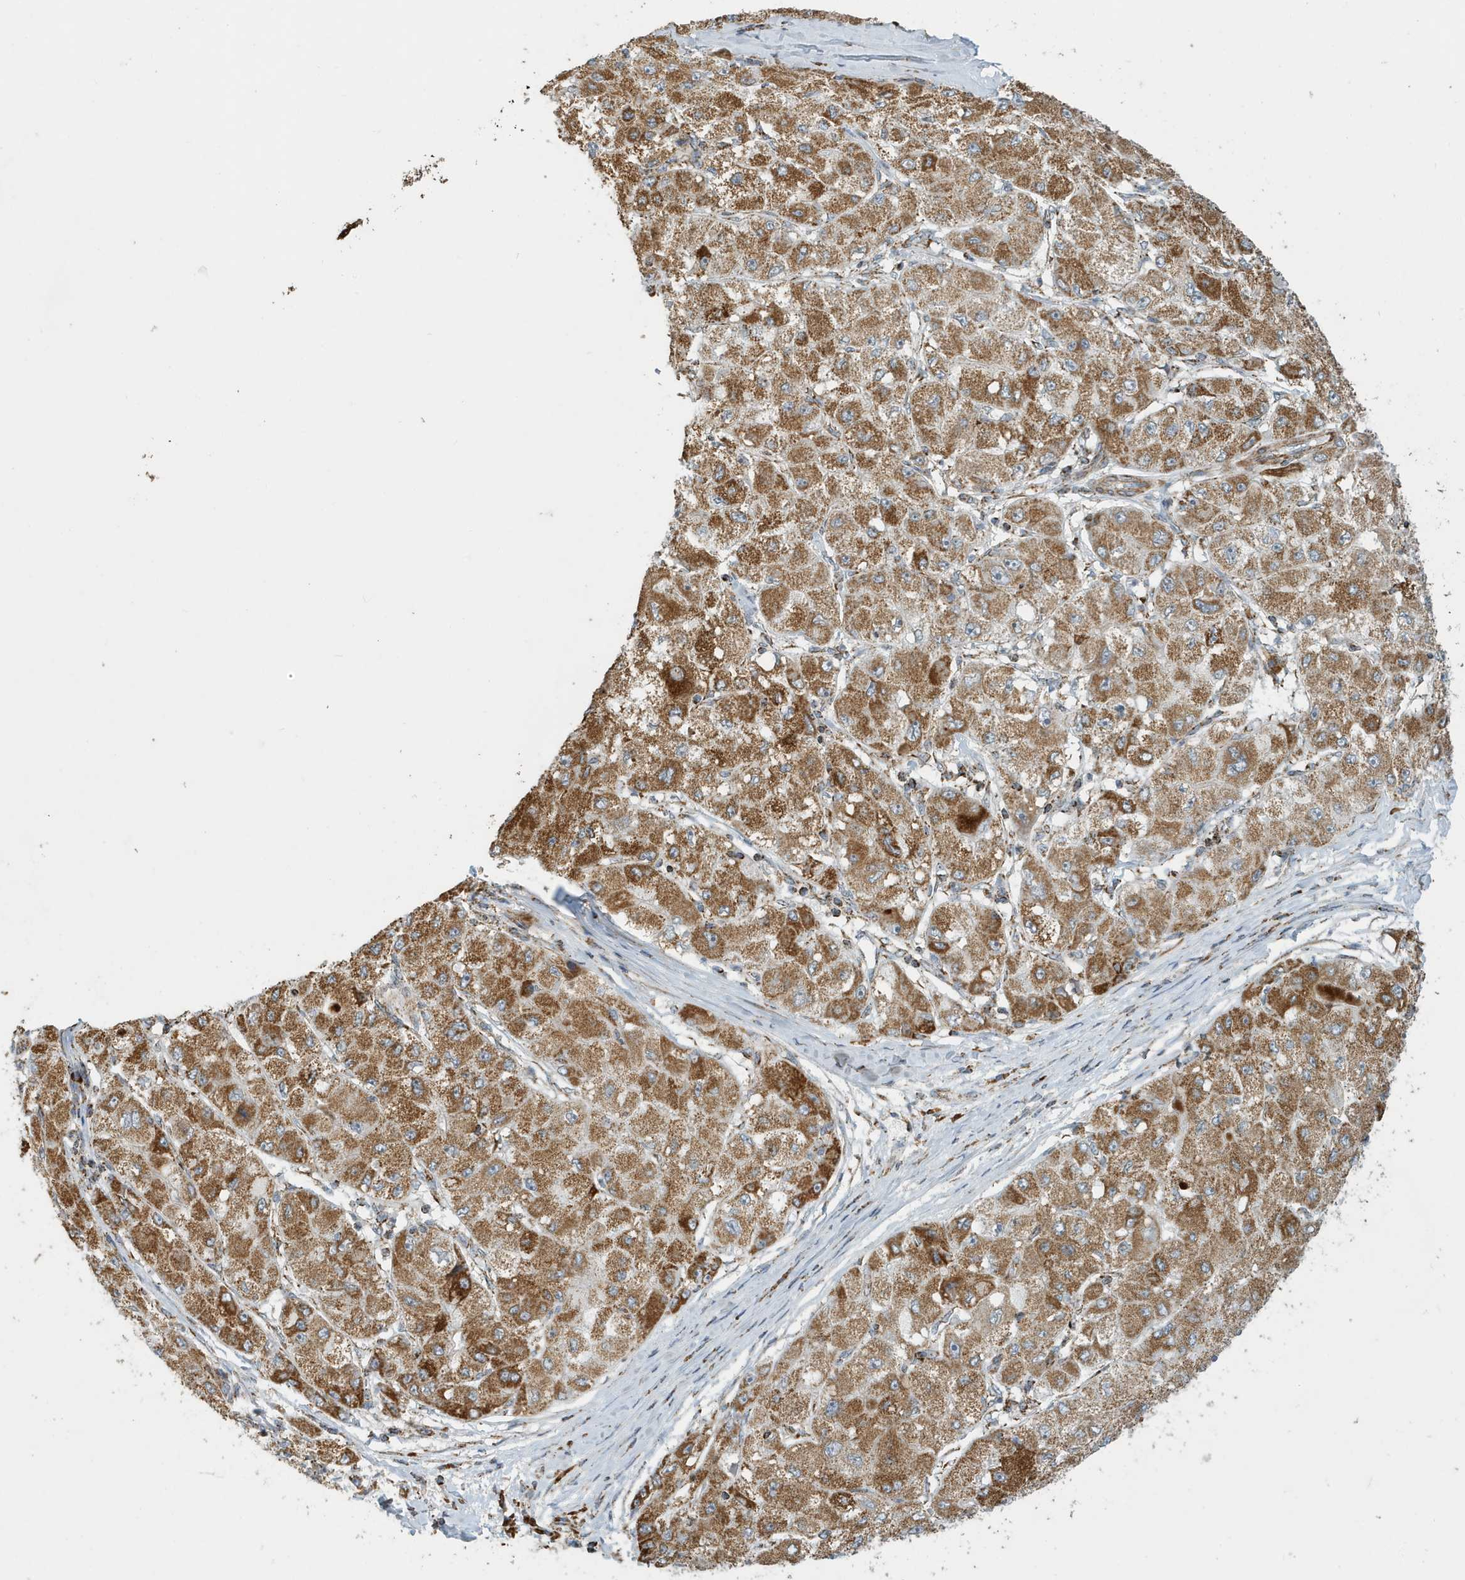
{"staining": {"intensity": "moderate", "quantity": ">75%", "location": "cytoplasmic/membranous"}, "tissue": "liver cancer", "cell_type": "Tumor cells", "image_type": "cancer", "snomed": [{"axis": "morphology", "description": "Carcinoma, Hepatocellular, NOS"}, {"axis": "topography", "description": "Liver"}], "caption": "Moderate cytoplasmic/membranous staining for a protein is seen in about >75% of tumor cells of liver cancer (hepatocellular carcinoma) using IHC.", "gene": "MAN1A1", "patient": {"sex": "male", "age": 80}}